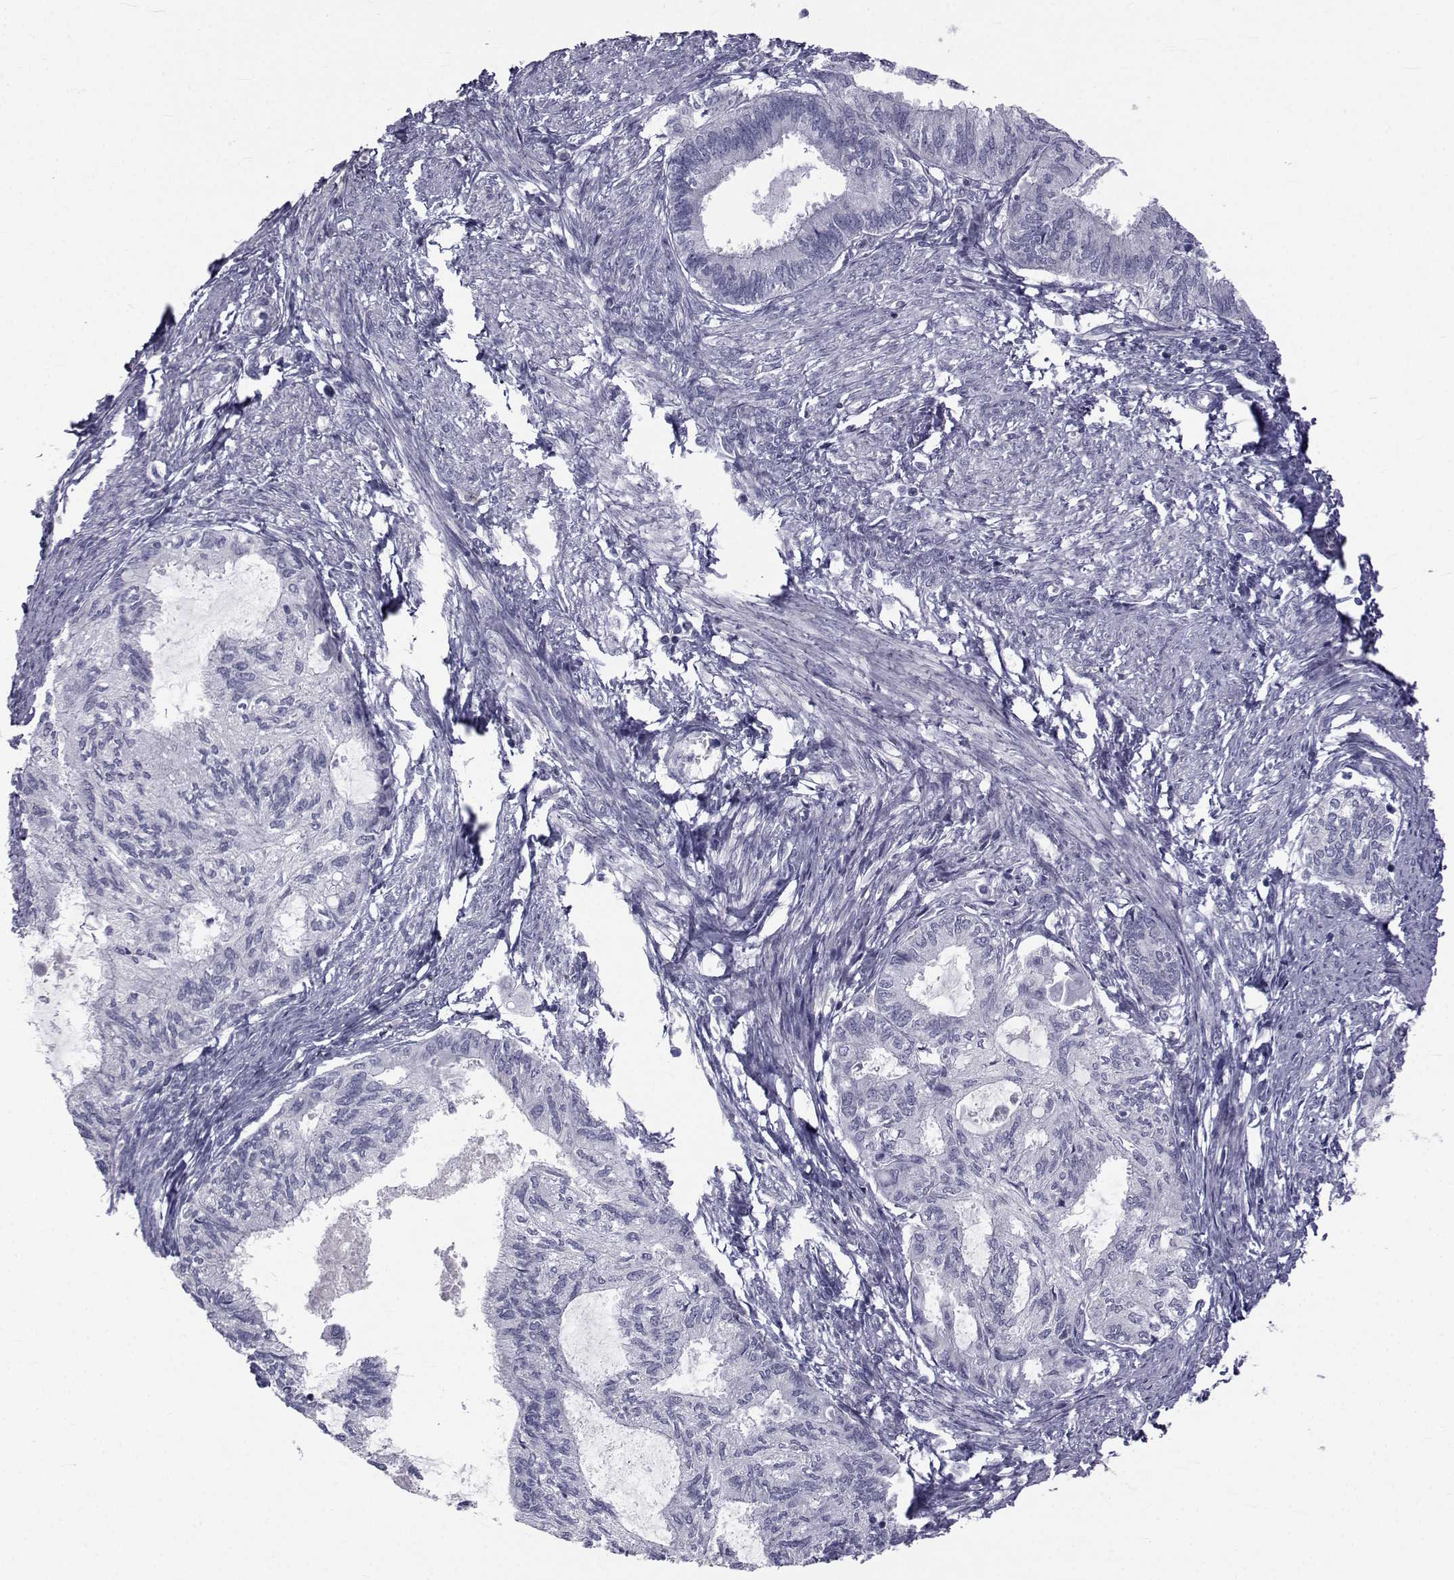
{"staining": {"intensity": "negative", "quantity": "none", "location": "none"}, "tissue": "endometrial cancer", "cell_type": "Tumor cells", "image_type": "cancer", "snomed": [{"axis": "morphology", "description": "Adenocarcinoma, NOS"}, {"axis": "topography", "description": "Endometrium"}], "caption": "Protein analysis of adenocarcinoma (endometrial) exhibits no significant expression in tumor cells.", "gene": "FDXR", "patient": {"sex": "female", "age": 86}}